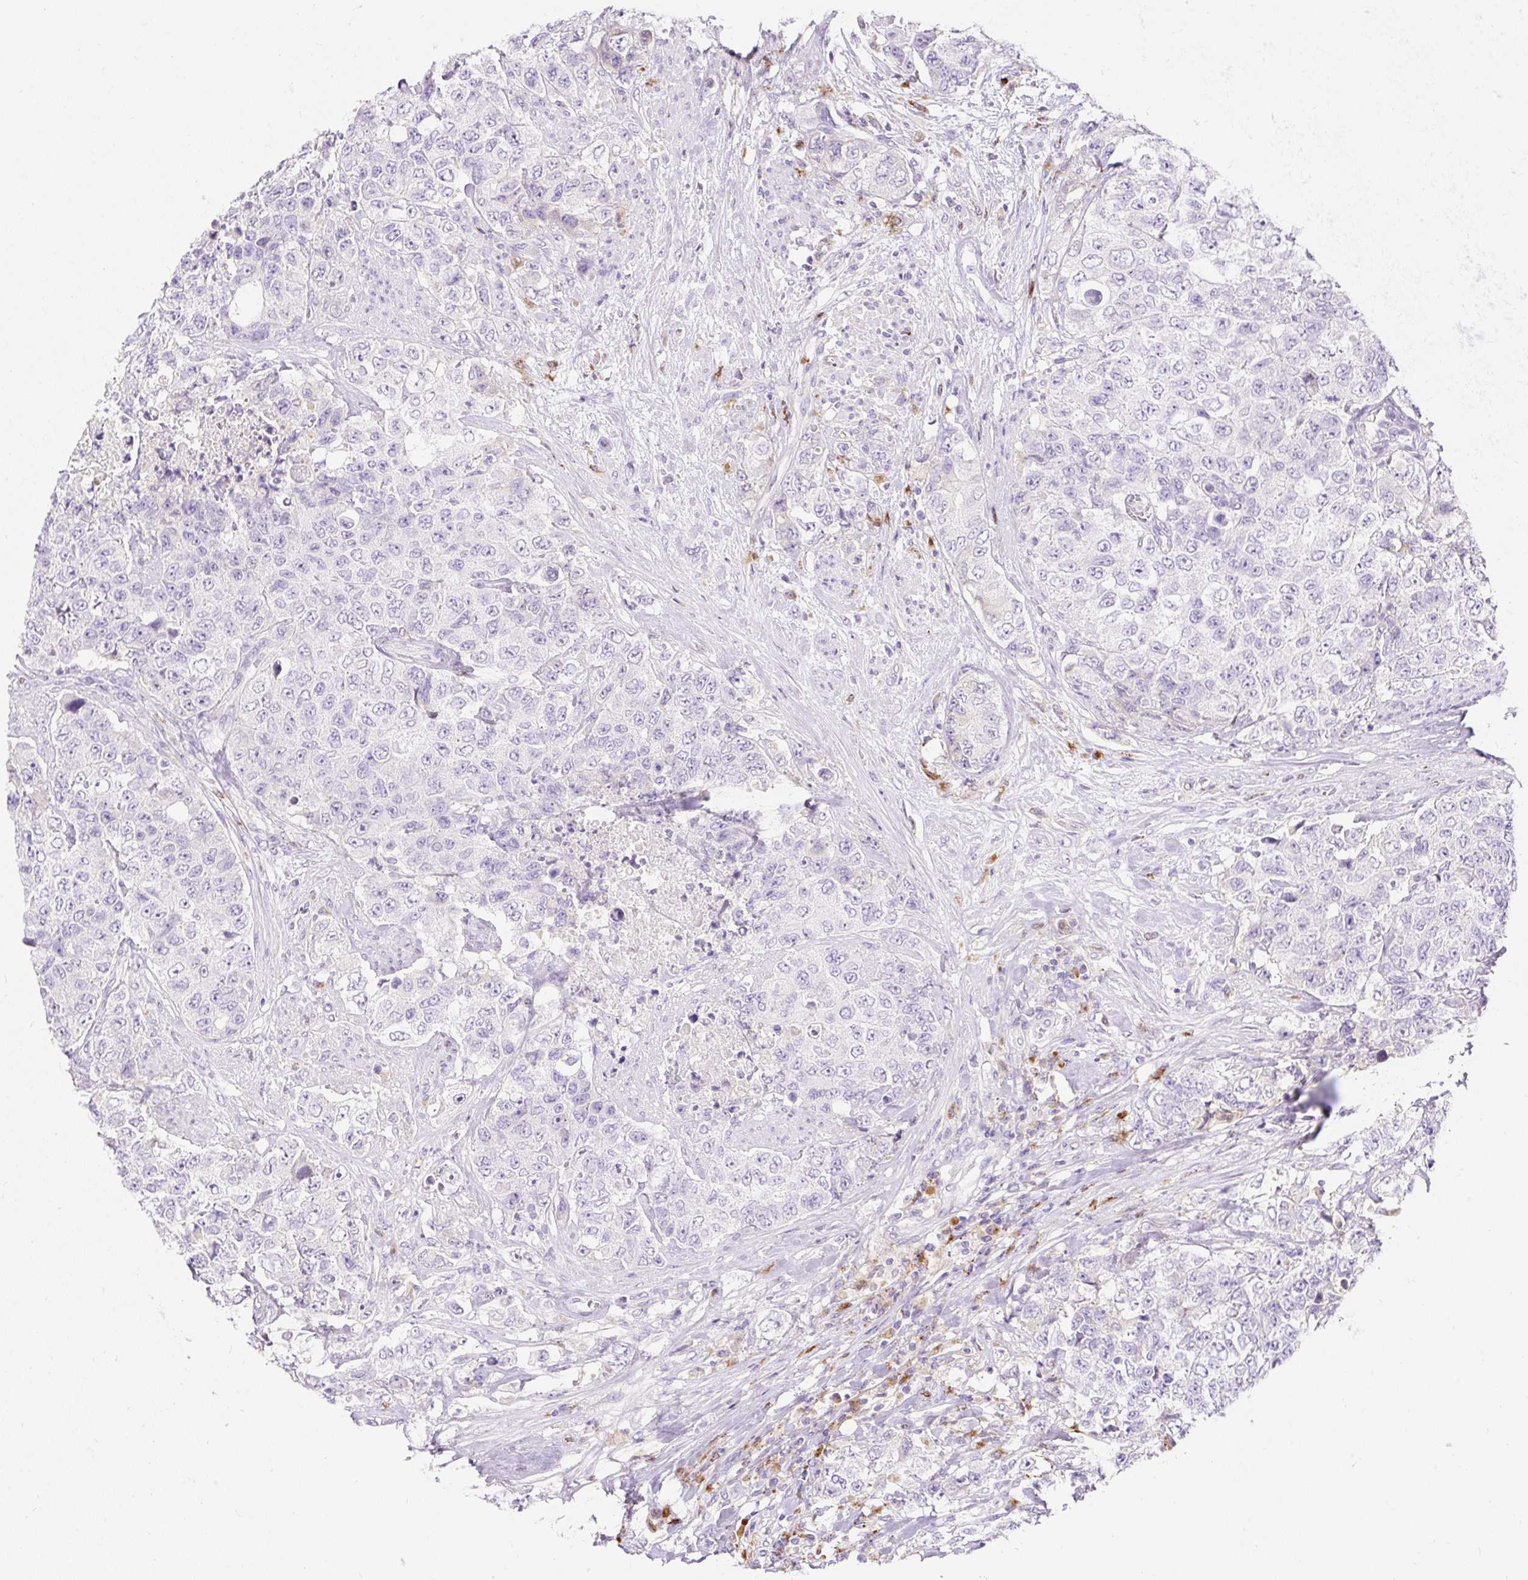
{"staining": {"intensity": "negative", "quantity": "none", "location": "none"}, "tissue": "urothelial cancer", "cell_type": "Tumor cells", "image_type": "cancer", "snomed": [{"axis": "morphology", "description": "Urothelial carcinoma, High grade"}, {"axis": "topography", "description": "Urinary bladder"}], "caption": "Tumor cells are negative for brown protein staining in high-grade urothelial carcinoma. The staining is performed using DAB (3,3'-diaminobenzidine) brown chromogen with nuclei counter-stained in using hematoxylin.", "gene": "TMEM150C", "patient": {"sex": "female", "age": 78}}